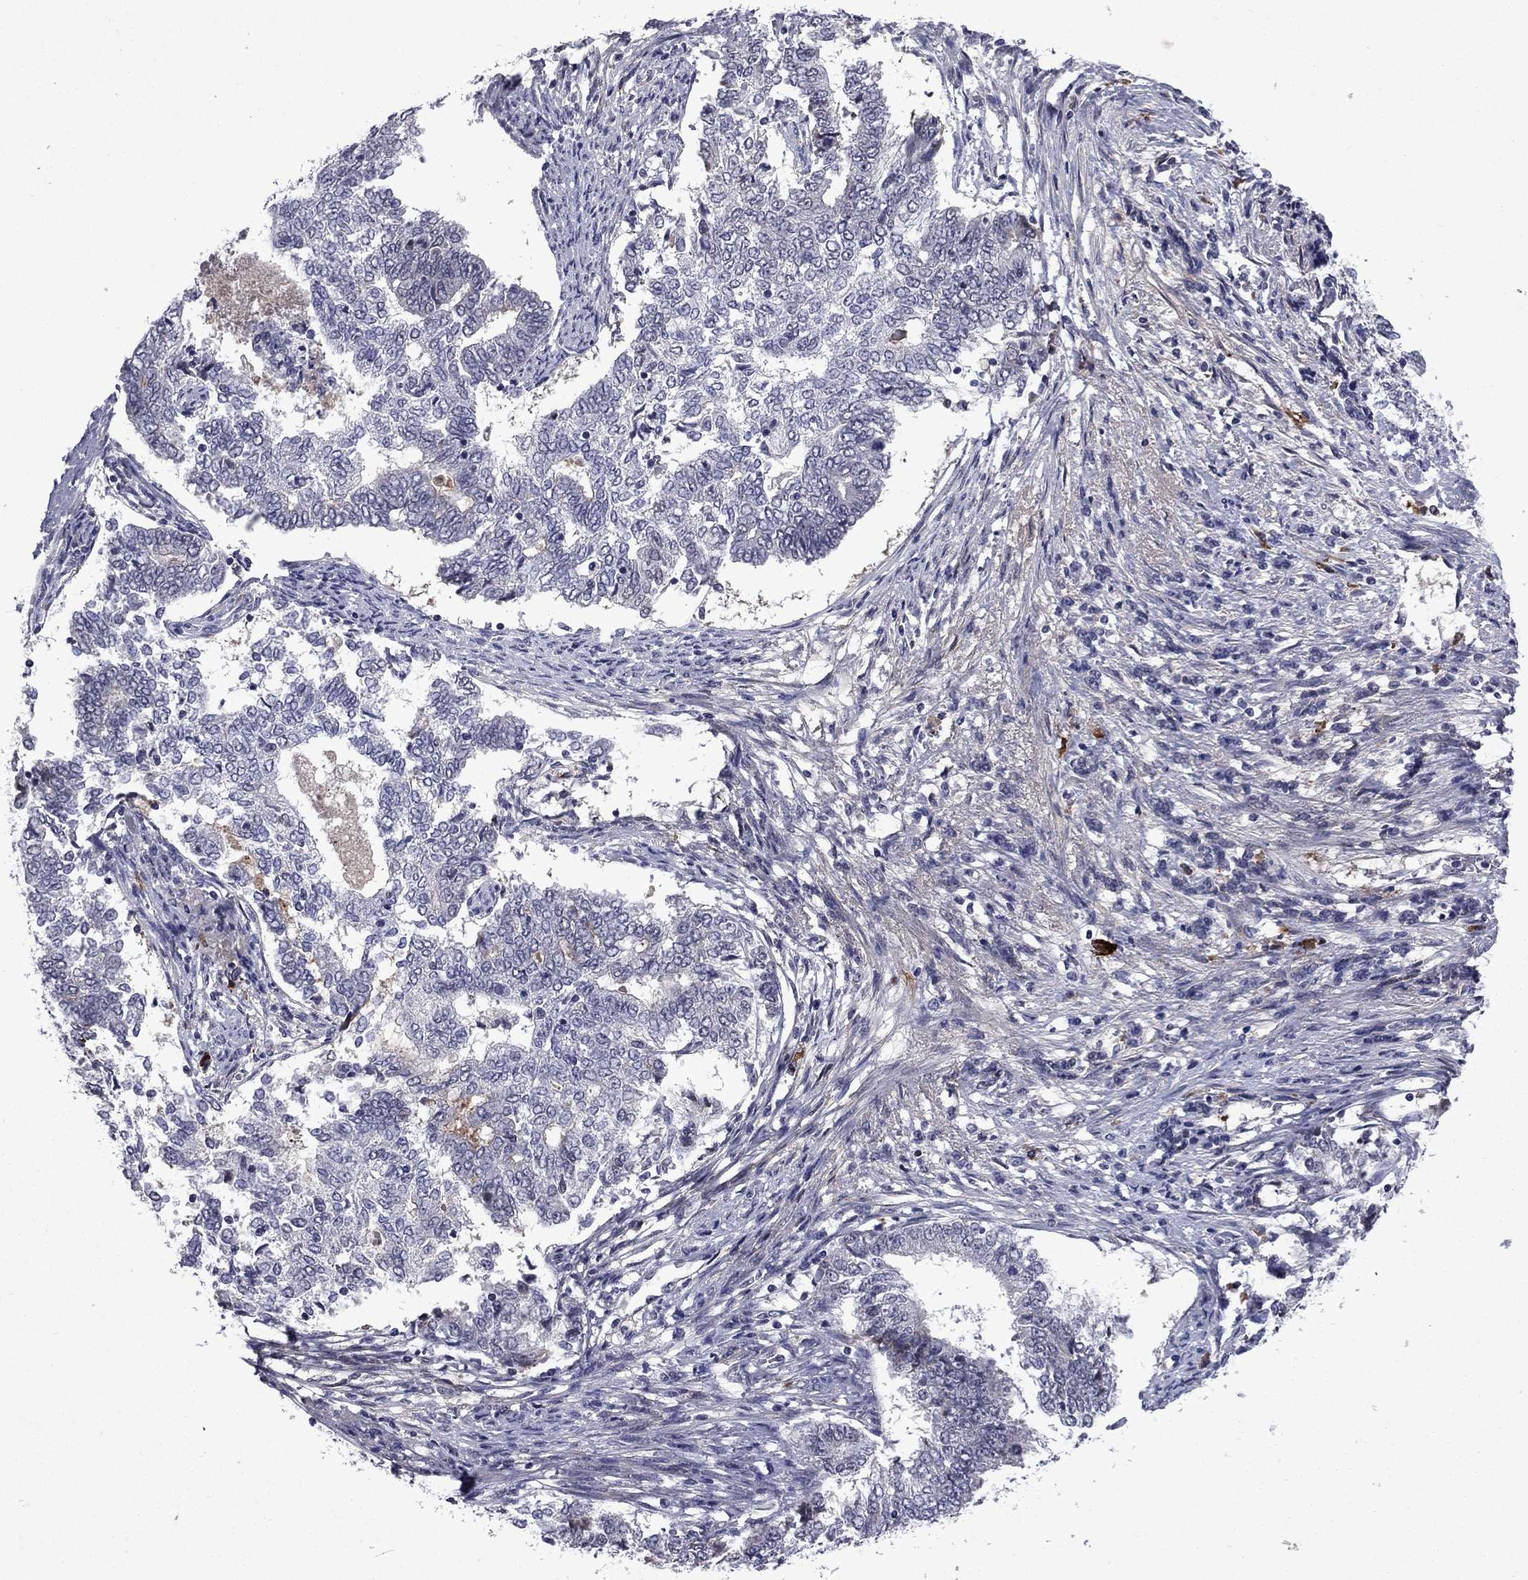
{"staining": {"intensity": "negative", "quantity": "none", "location": "none"}, "tissue": "endometrial cancer", "cell_type": "Tumor cells", "image_type": "cancer", "snomed": [{"axis": "morphology", "description": "Adenocarcinoma, NOS"}, {"axis": "topography", "description": "Endometrium"}], "caption": "This is an IHC image of endometrial adenocarcinoma. There is no staining in tumor cells.", "gene": "ECM1", "patient": {"sex": "female", "age": 65}}